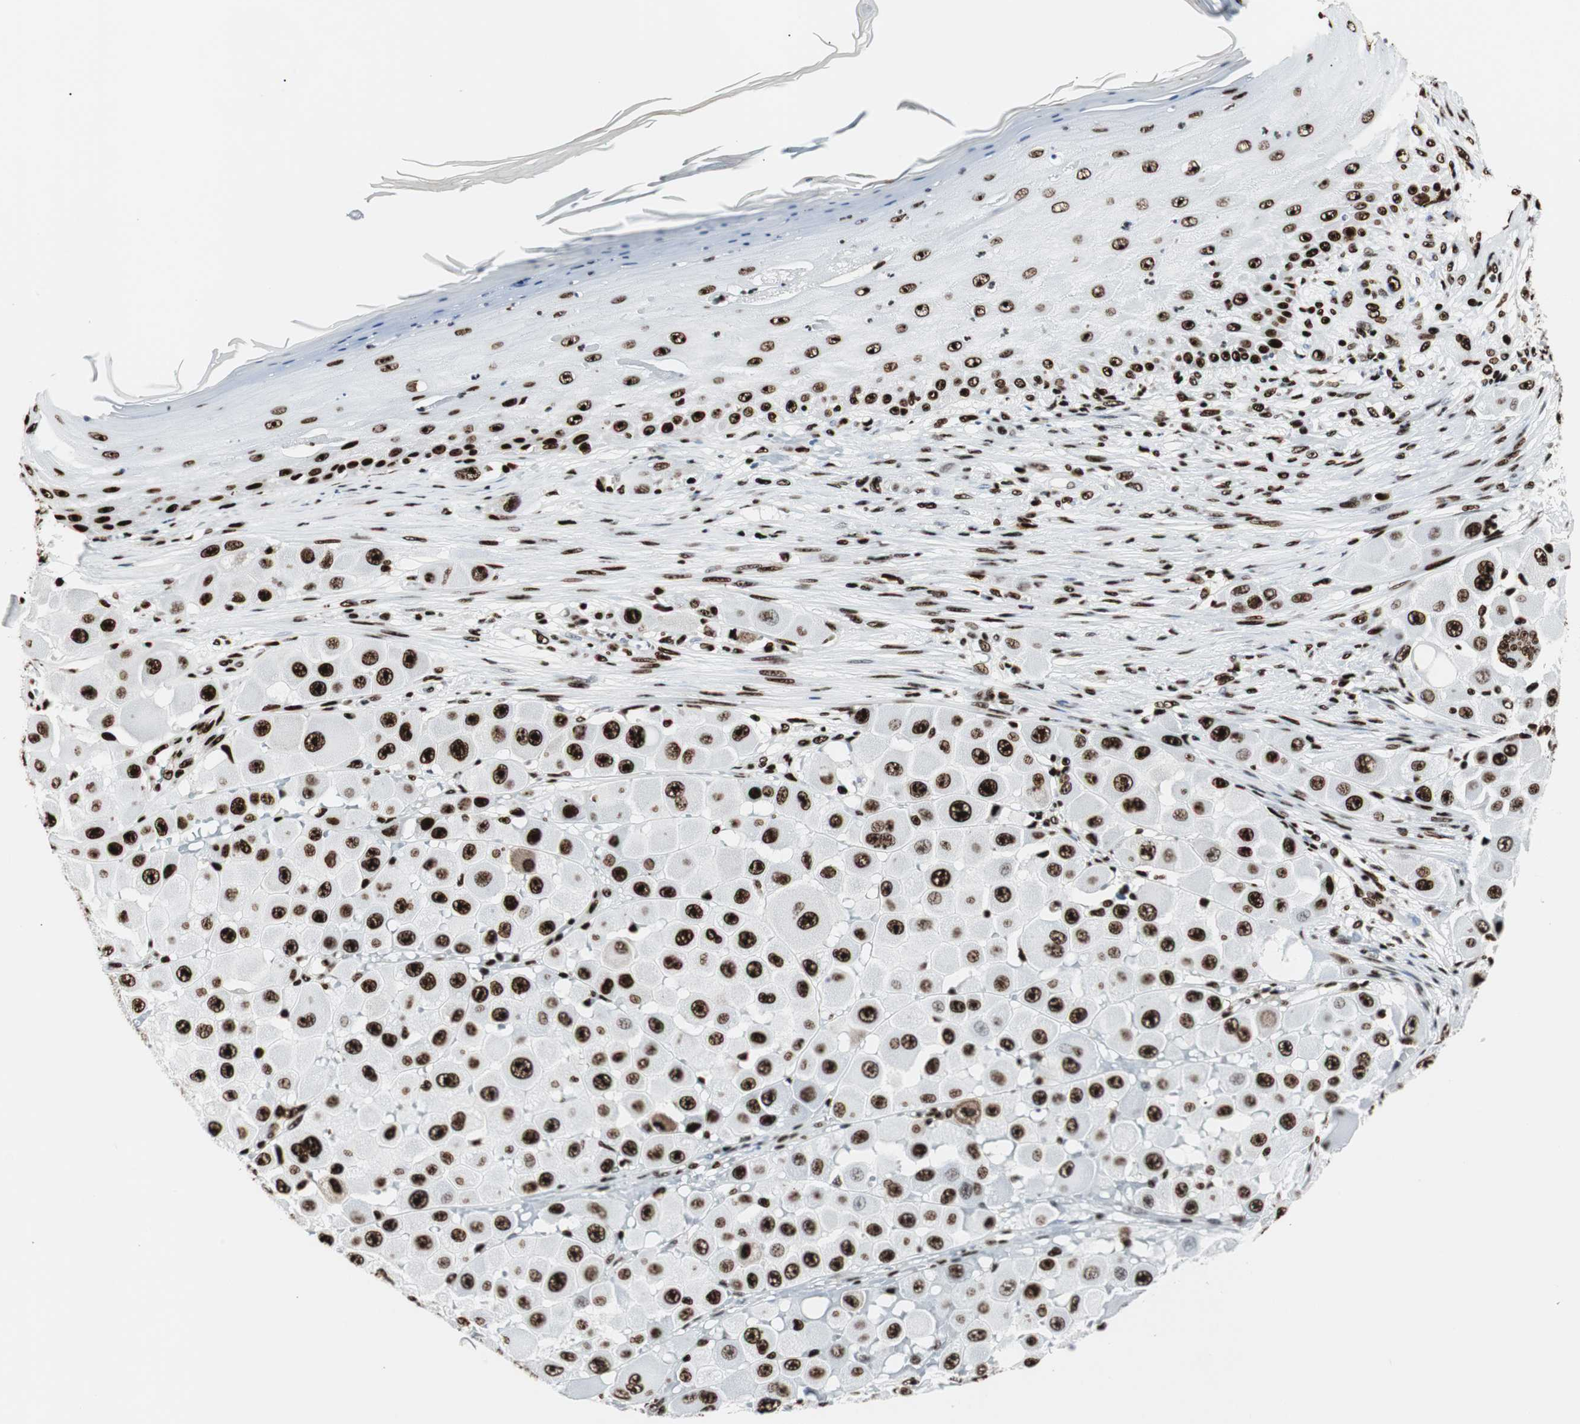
{"staining": {"intensity": "strong", "quantity": ">75%", "location": "nuclear"}, "tissue": "melanoma", "cell_type": "Tumor cells", "image_type": "cancer", "snomed": [{"axis": "morphology", "description": "Malignant melanoma, NOS"}, {"axis": "topography", "description": "Skin"}], "caption": "Immunohistochemistry (IHC) histopathology image of human malignant melanoma stained for a protein (brown), which displays high levels of strong nuclear expression in about >75% of tumor cells.", "gene": "NCL", "patient": {"sex": "female", "age": 81}}